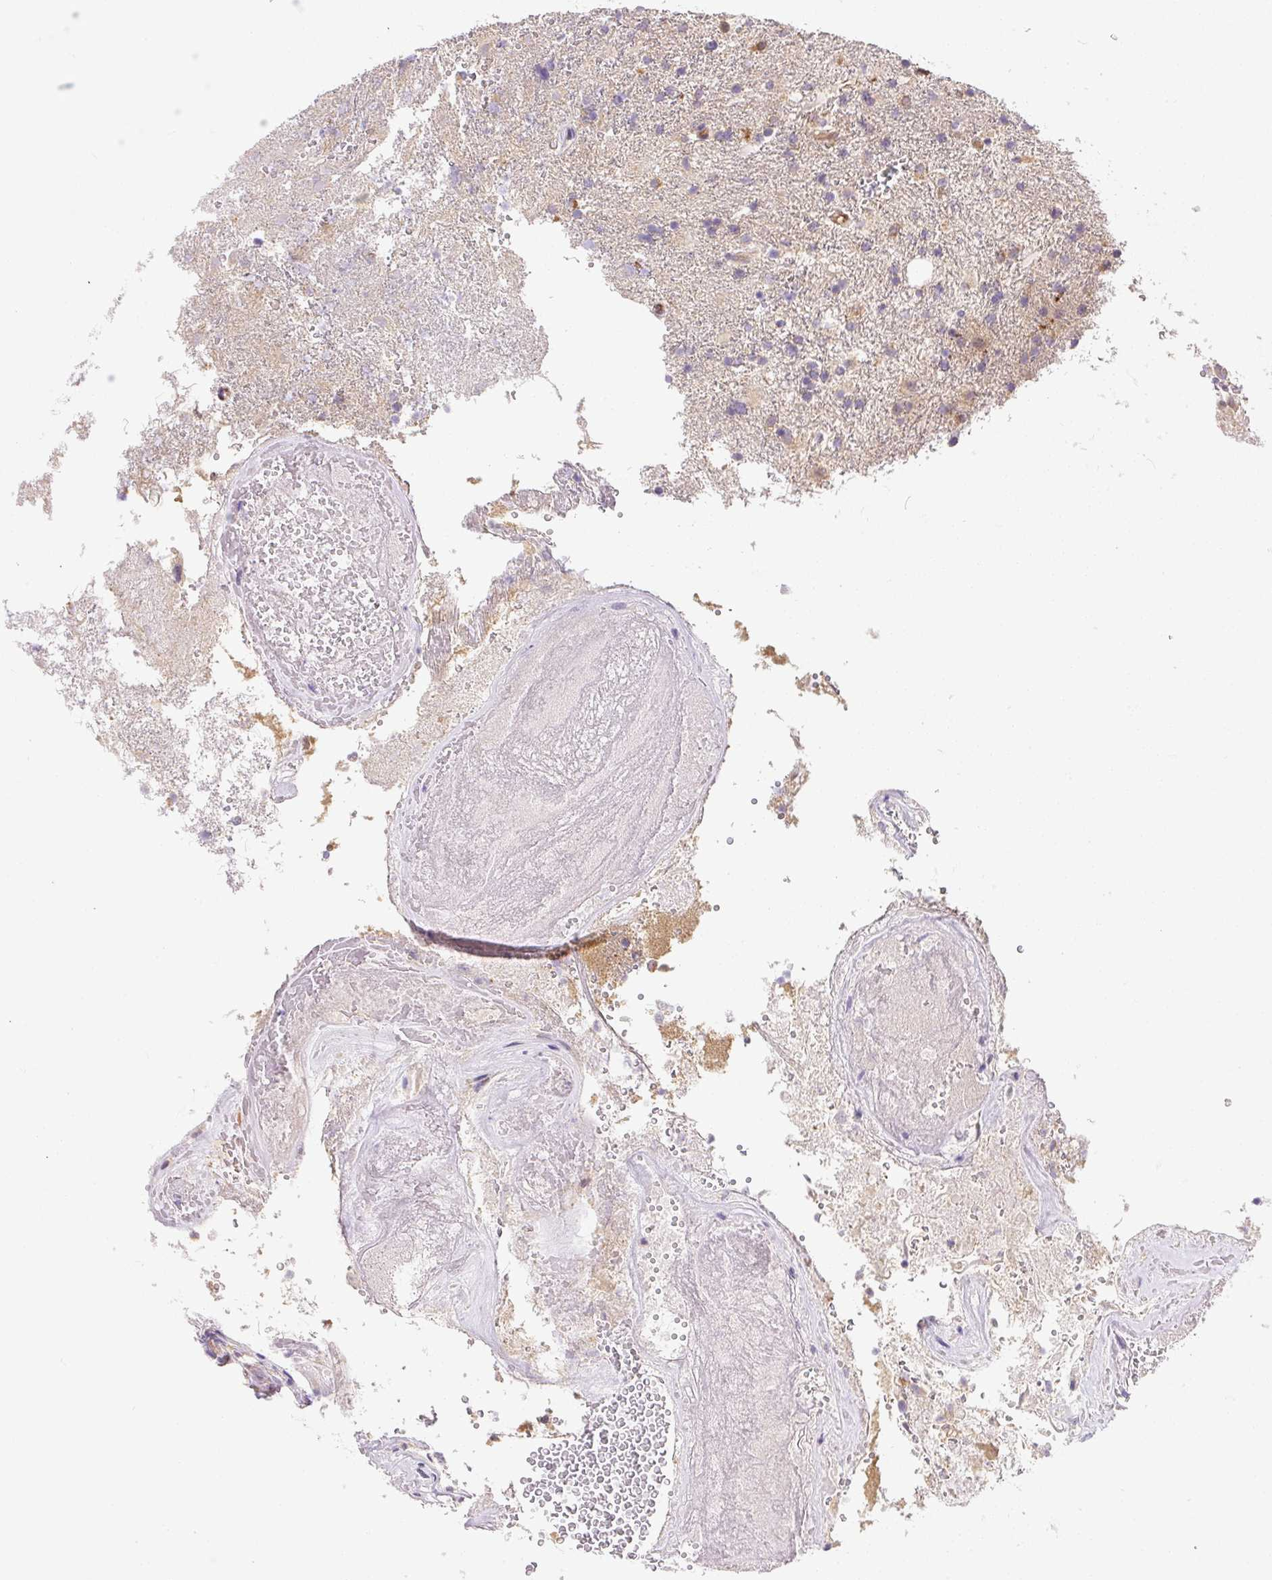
{"staining": {"intensity": "moderate", "quantity": "<25%", "location": "cytoplasmic/membranous"}, "tissue": "glioma", "cell_type": "Tumor cells", "image_type": "cancer", "snomed": [{"axis": "morphology", "description": "Glioma, malignant, High grade"}, {"axis": "topography", "description": "Brain"}], "caption": "Glioma stained for a protein (brown) exhibits moderate cytoplasmic/membranous positive staining in about <25% of tumor cells.", "gene": "PLA2G4A", "patient": {"sex": "male", "age": 56}}